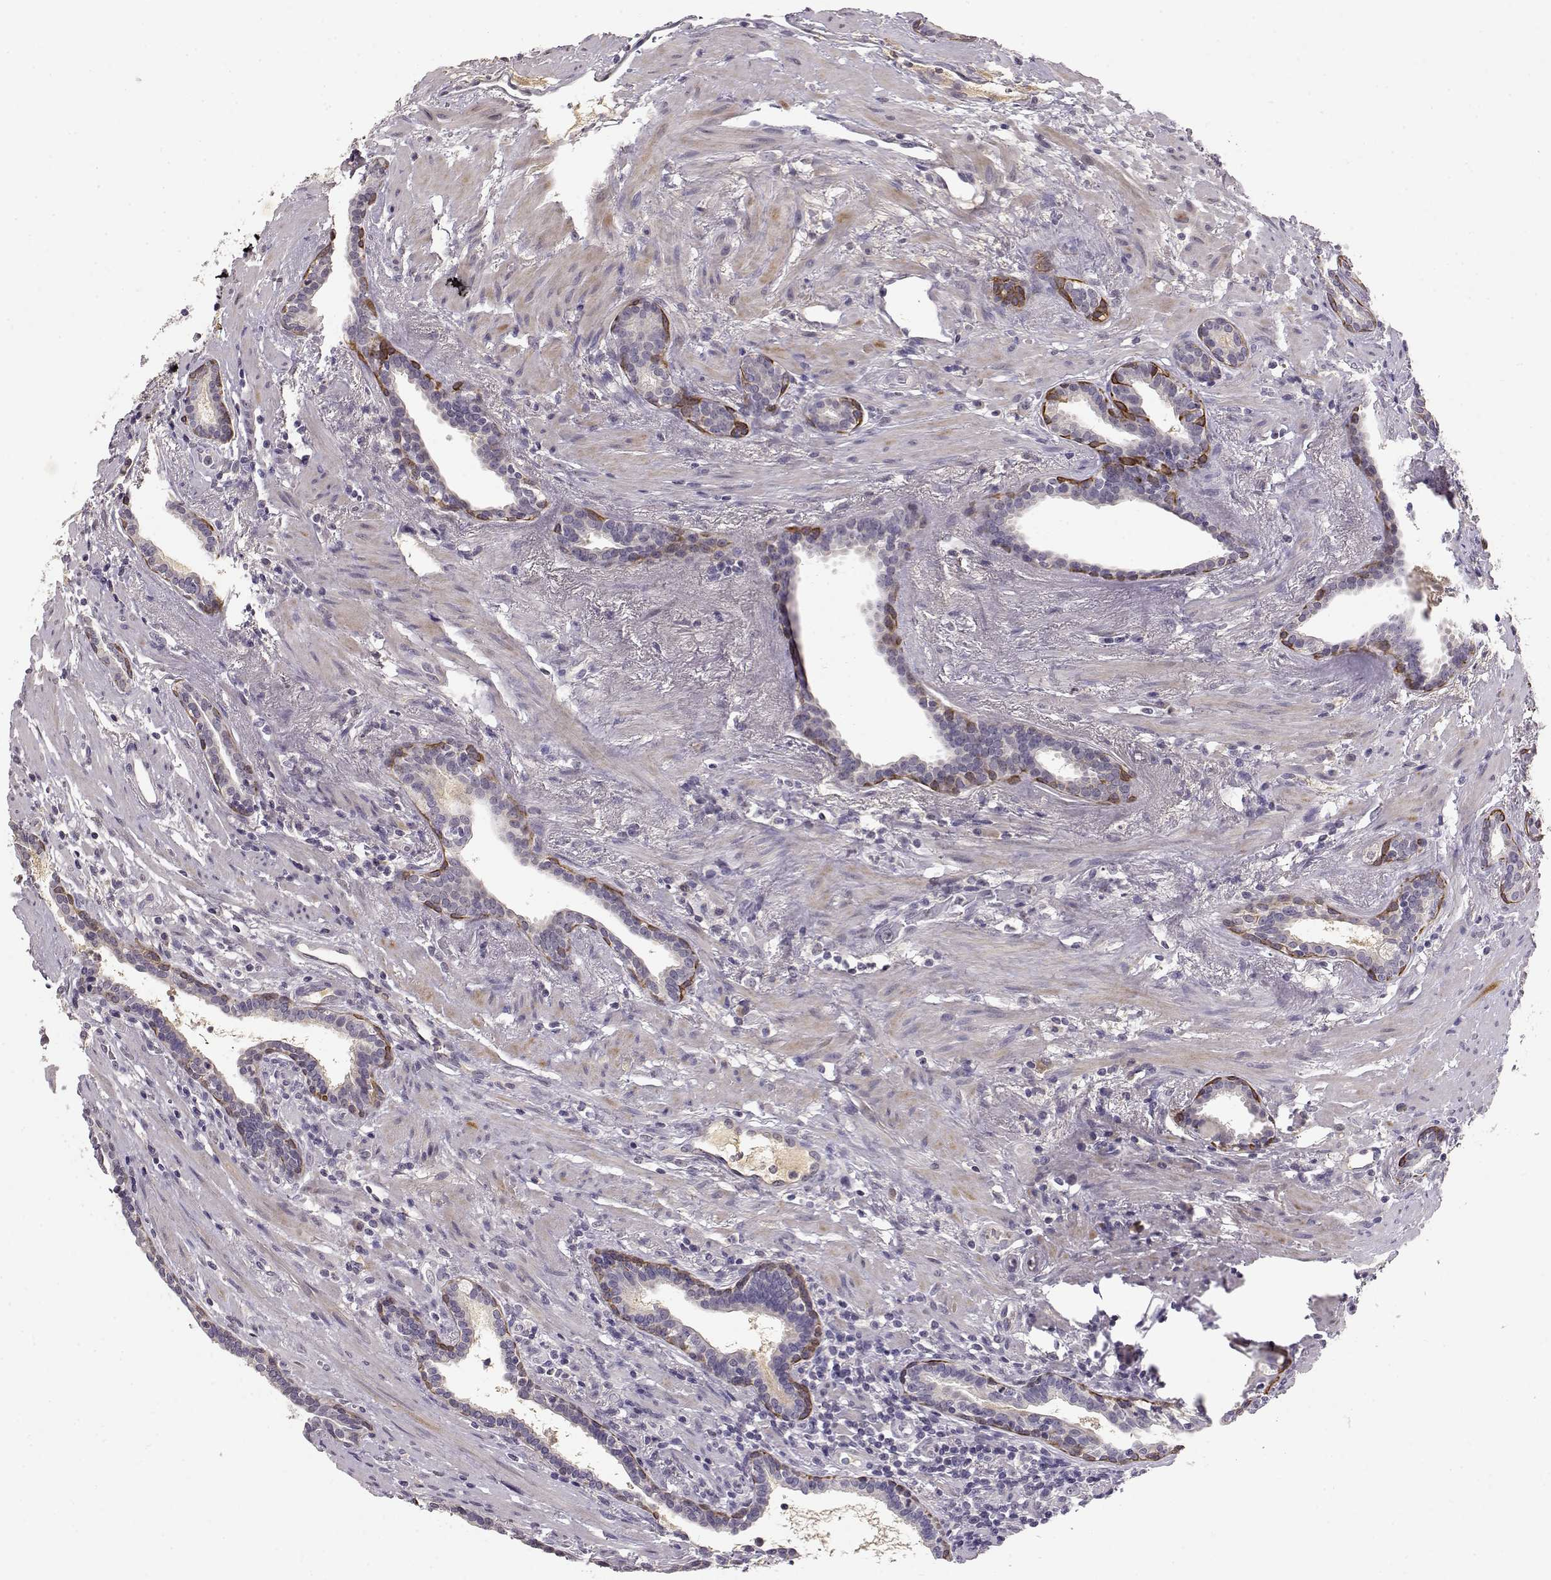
{"staining": {"intensity": "negative", "quantity": "none", "location": "none"}, "tissue": "prostate cancer", "cell_type": "Tumor cells", "image_type": "cancer", "snomed": [{"axis": "morphology", "description": "Adenocarcinoma, NOS"}, {"axis": "topography", "description": "Prostate"}], "caption": "Photomicrograph shows no significant protein positivity in tumor cells of prostate cancer (adenocarcinoma).", "gene": "TACR1", "patient": {"sex": "male", "age": 66}}